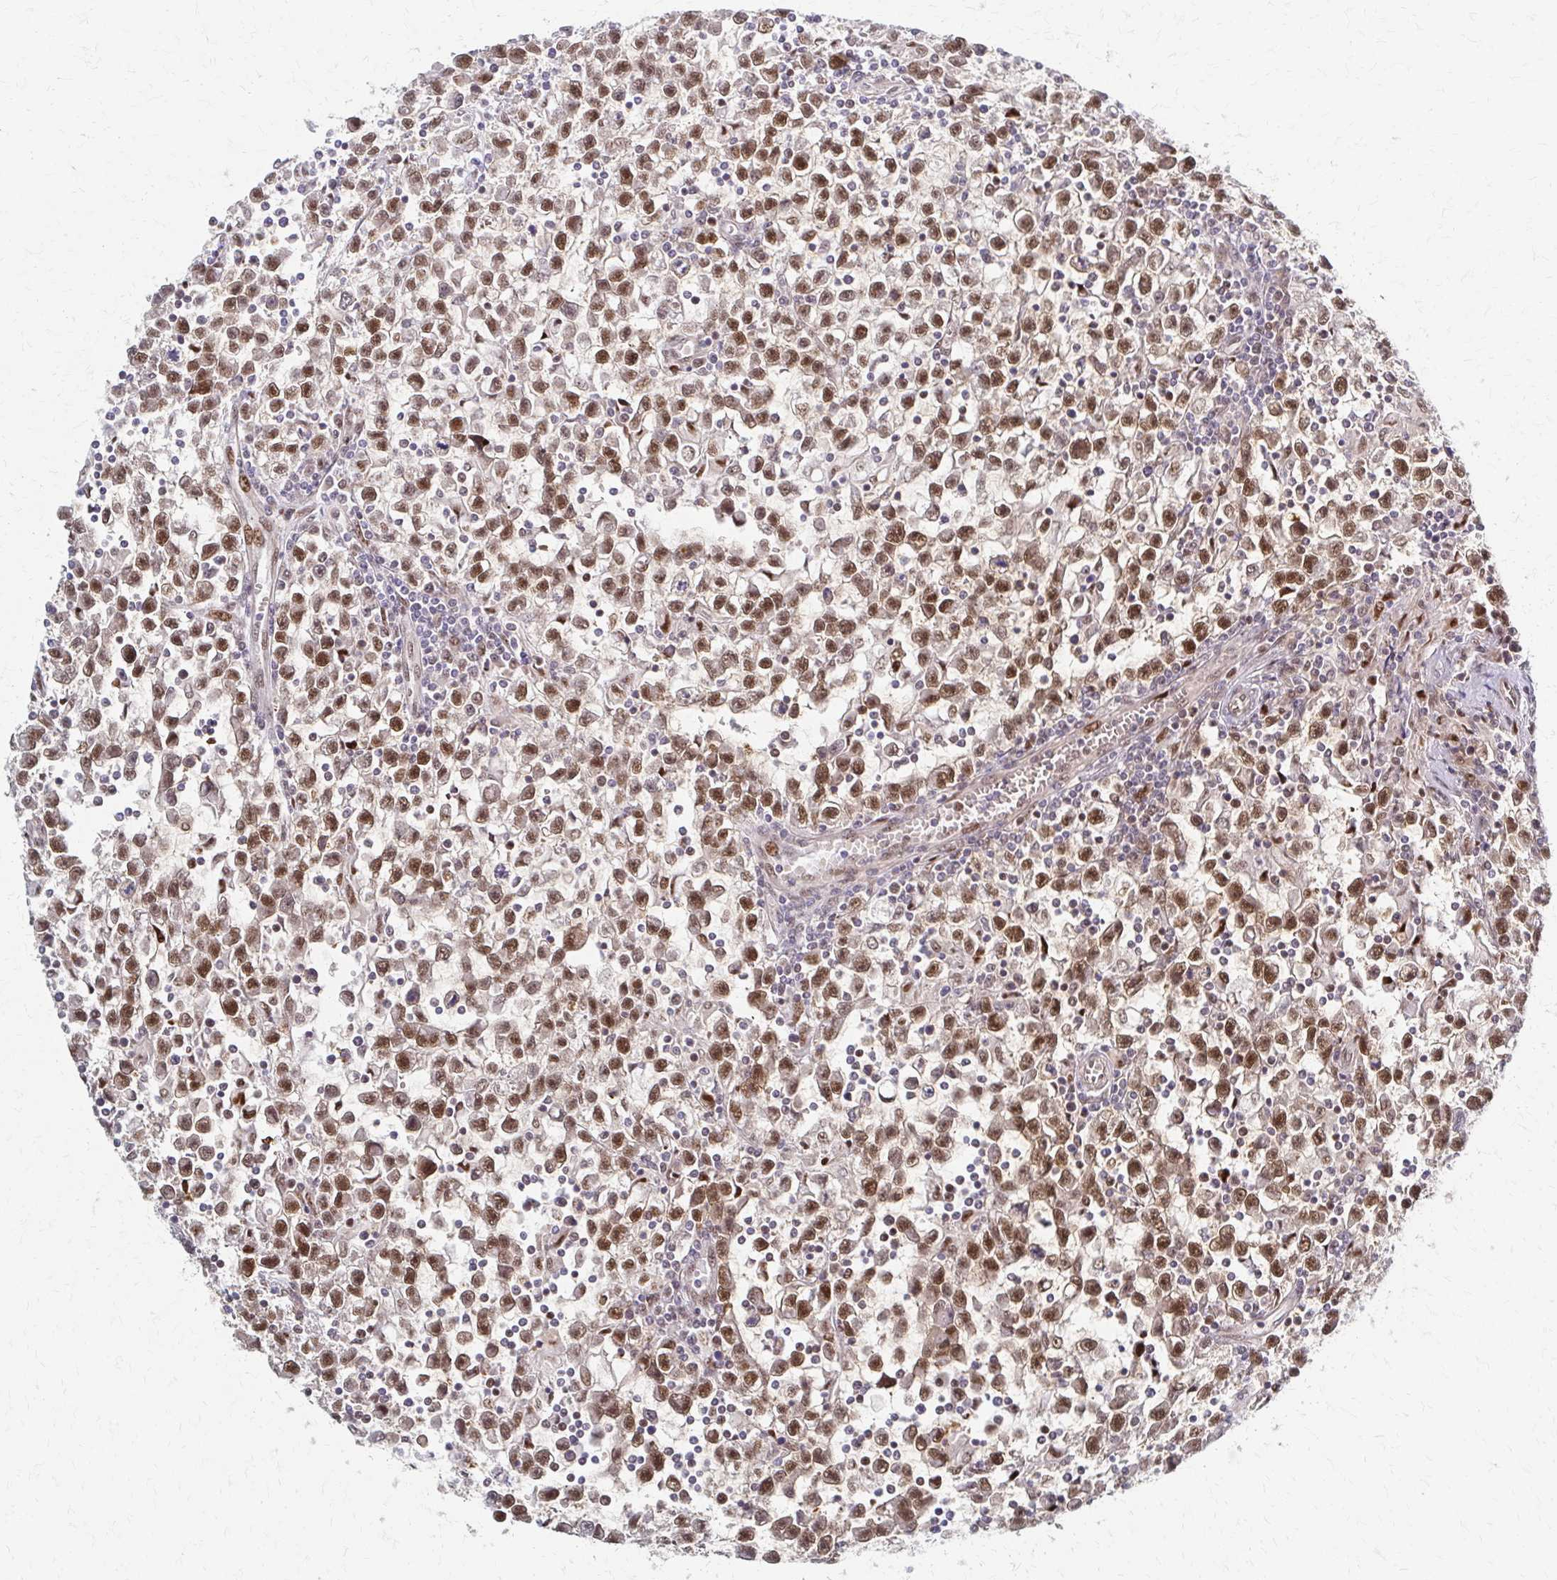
{"staining": {"intensity": "moderate", "quantity": ">75%", "location": "nuclear"}, "tissue": "testis cancer", "cell_type": "Tumor cells", "image_type": "cancer", "snomed": [{"axis": "morphology", "description": "Seminoma, NOS"}, {"axis": "topography", "description": "Testis"}], "caption": "Immunohistochemical staining of testis seminoma reveals moderate nuclear protein expression in about >75% of tumor cells. (DAB IHC with brightfield microscopy, high magnification).", "gene": "PSMD7", "patient": {"sex": "male", "age": 31}}